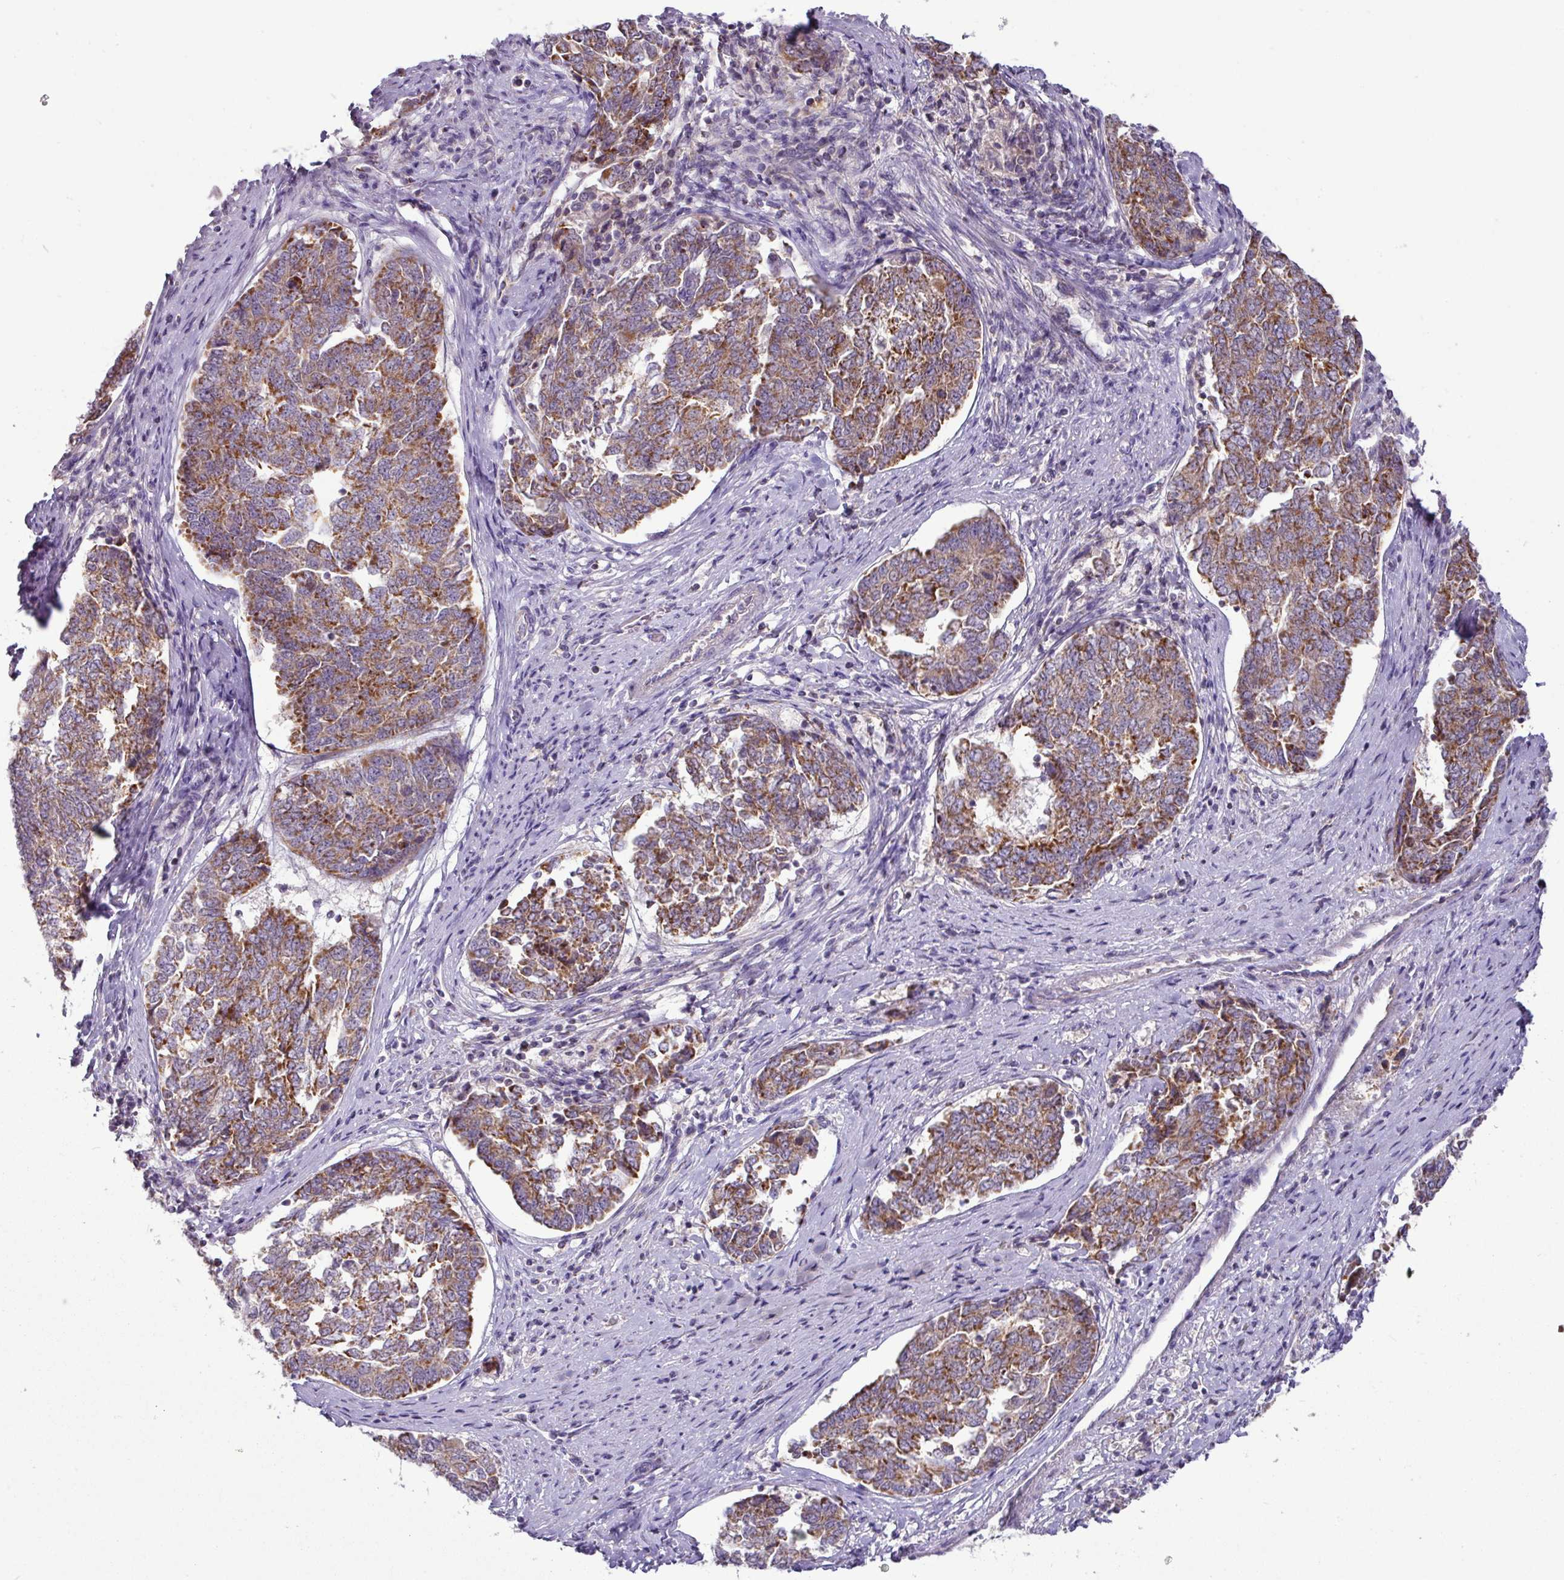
{"staining": {"intensity": "moderate", "quantity": ">75%", "location": "cytoplasmic/membranous"}, "tissue": "endometrial cancer", "cell_type": "Tumor cells", "image_type": "cancer", "snomed": [{"axis": "morphology", "description": "Adenocarcinoma, NOS"}, {"axis": "topography", "description": "Endometrium"}], "caption": "An image of human endometrial cancer (adenocarcinoma) stained for a protein shows moderate cytoplasmic/membranous brown staining in tumor cells.", "gene": "TRAPPC1", "patient": {"sex": "female", "age": 80}}